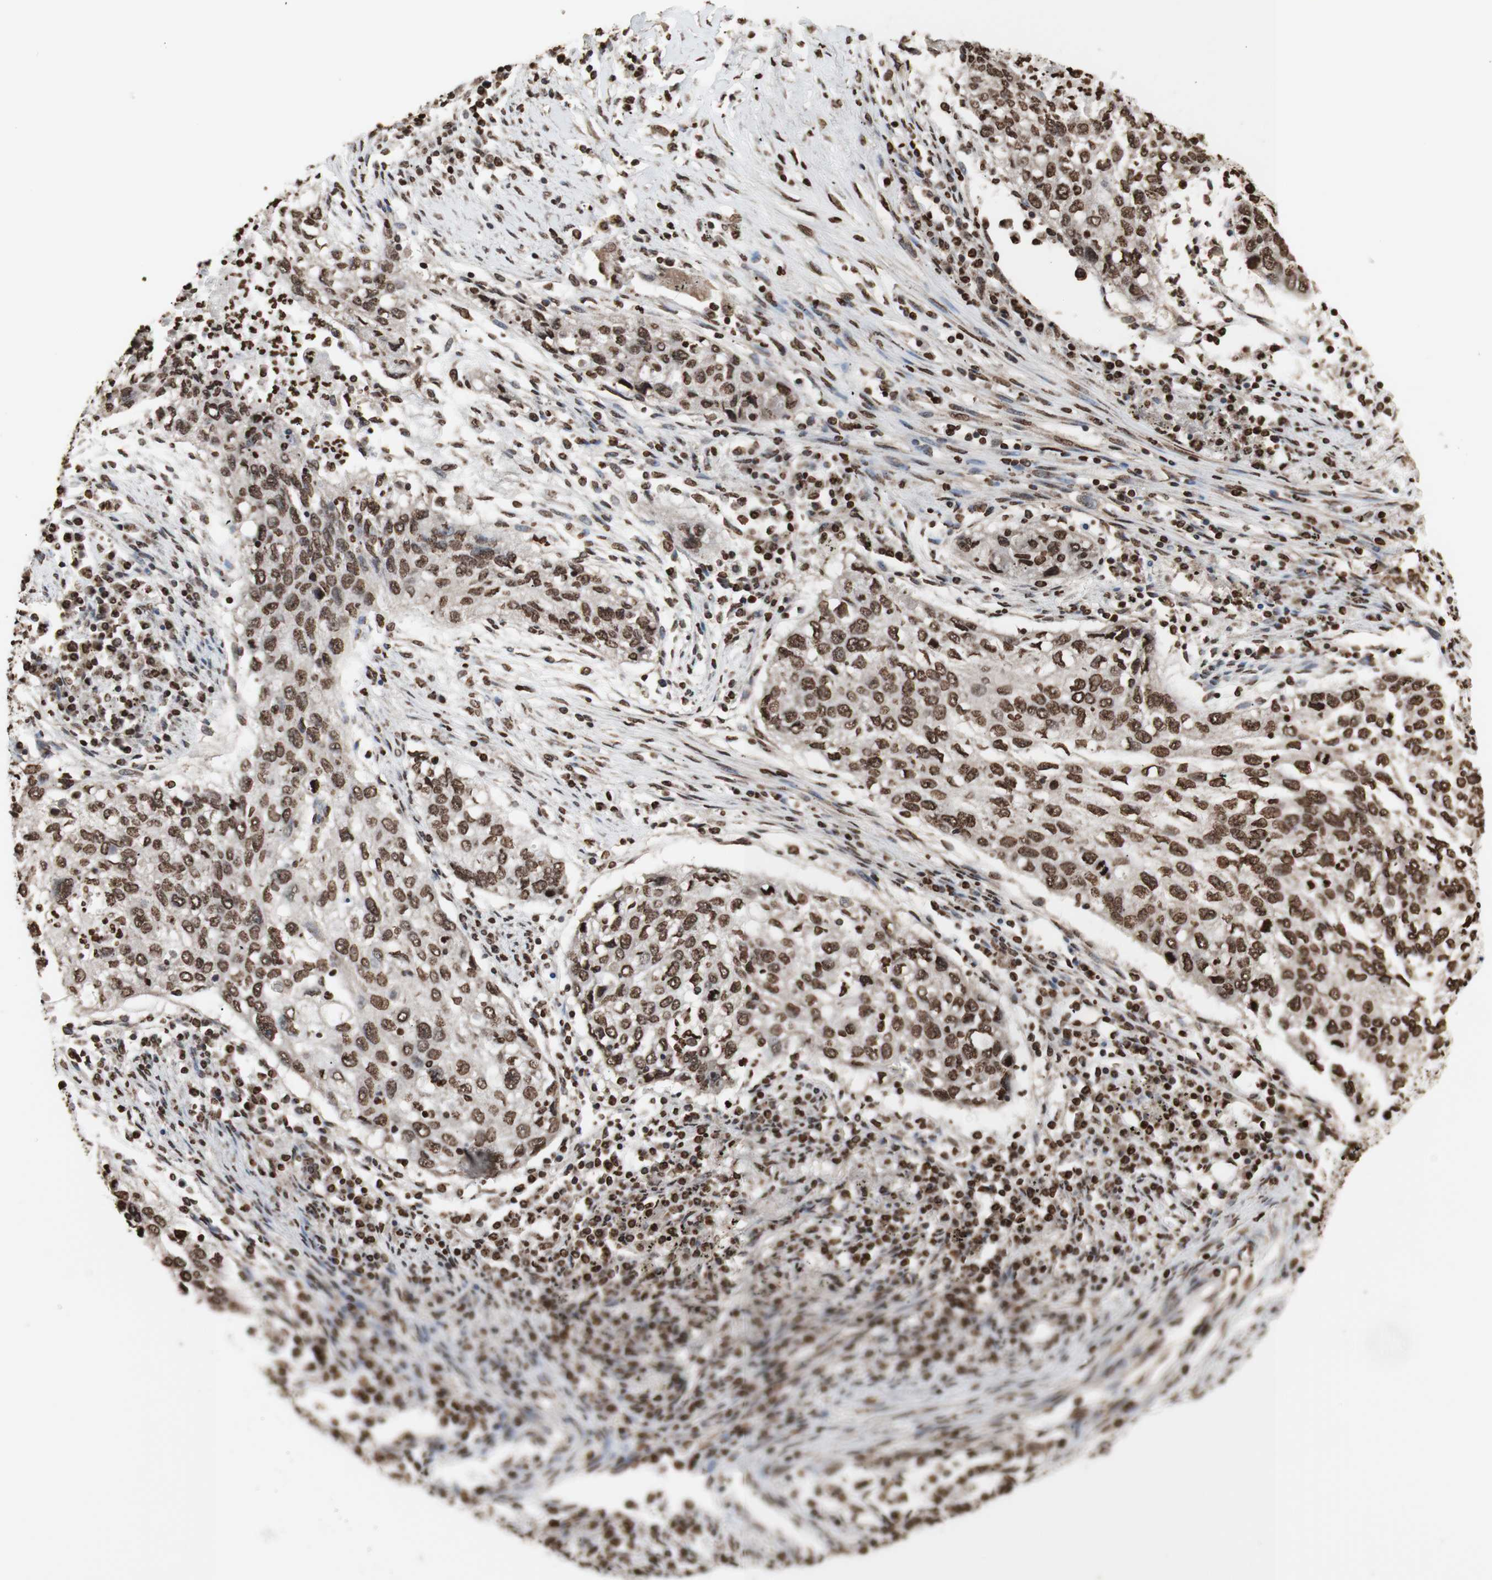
{"staining": {"intensity": "moderate", "quantity": ">75%", "location": "cytoplasmic/membranous,nuclear"}, "tissue": "lung cancer", "cell_type": "Tumor cells", "image_type": "cancer", "snomed": [{"axis": "morphology", "description": "Squamous cell carcinoma, NOS"}, {"axis": "topography", "description": "Lung"}], "caption": "Immunohistochemical staining of human lung cancer exhibits moderate cytoplasmic/membranous and nuclear protein positivity in about >75% of tumor cells.", "gene": "SNAI2", "patient": {"sex": "female", "age": 63}}